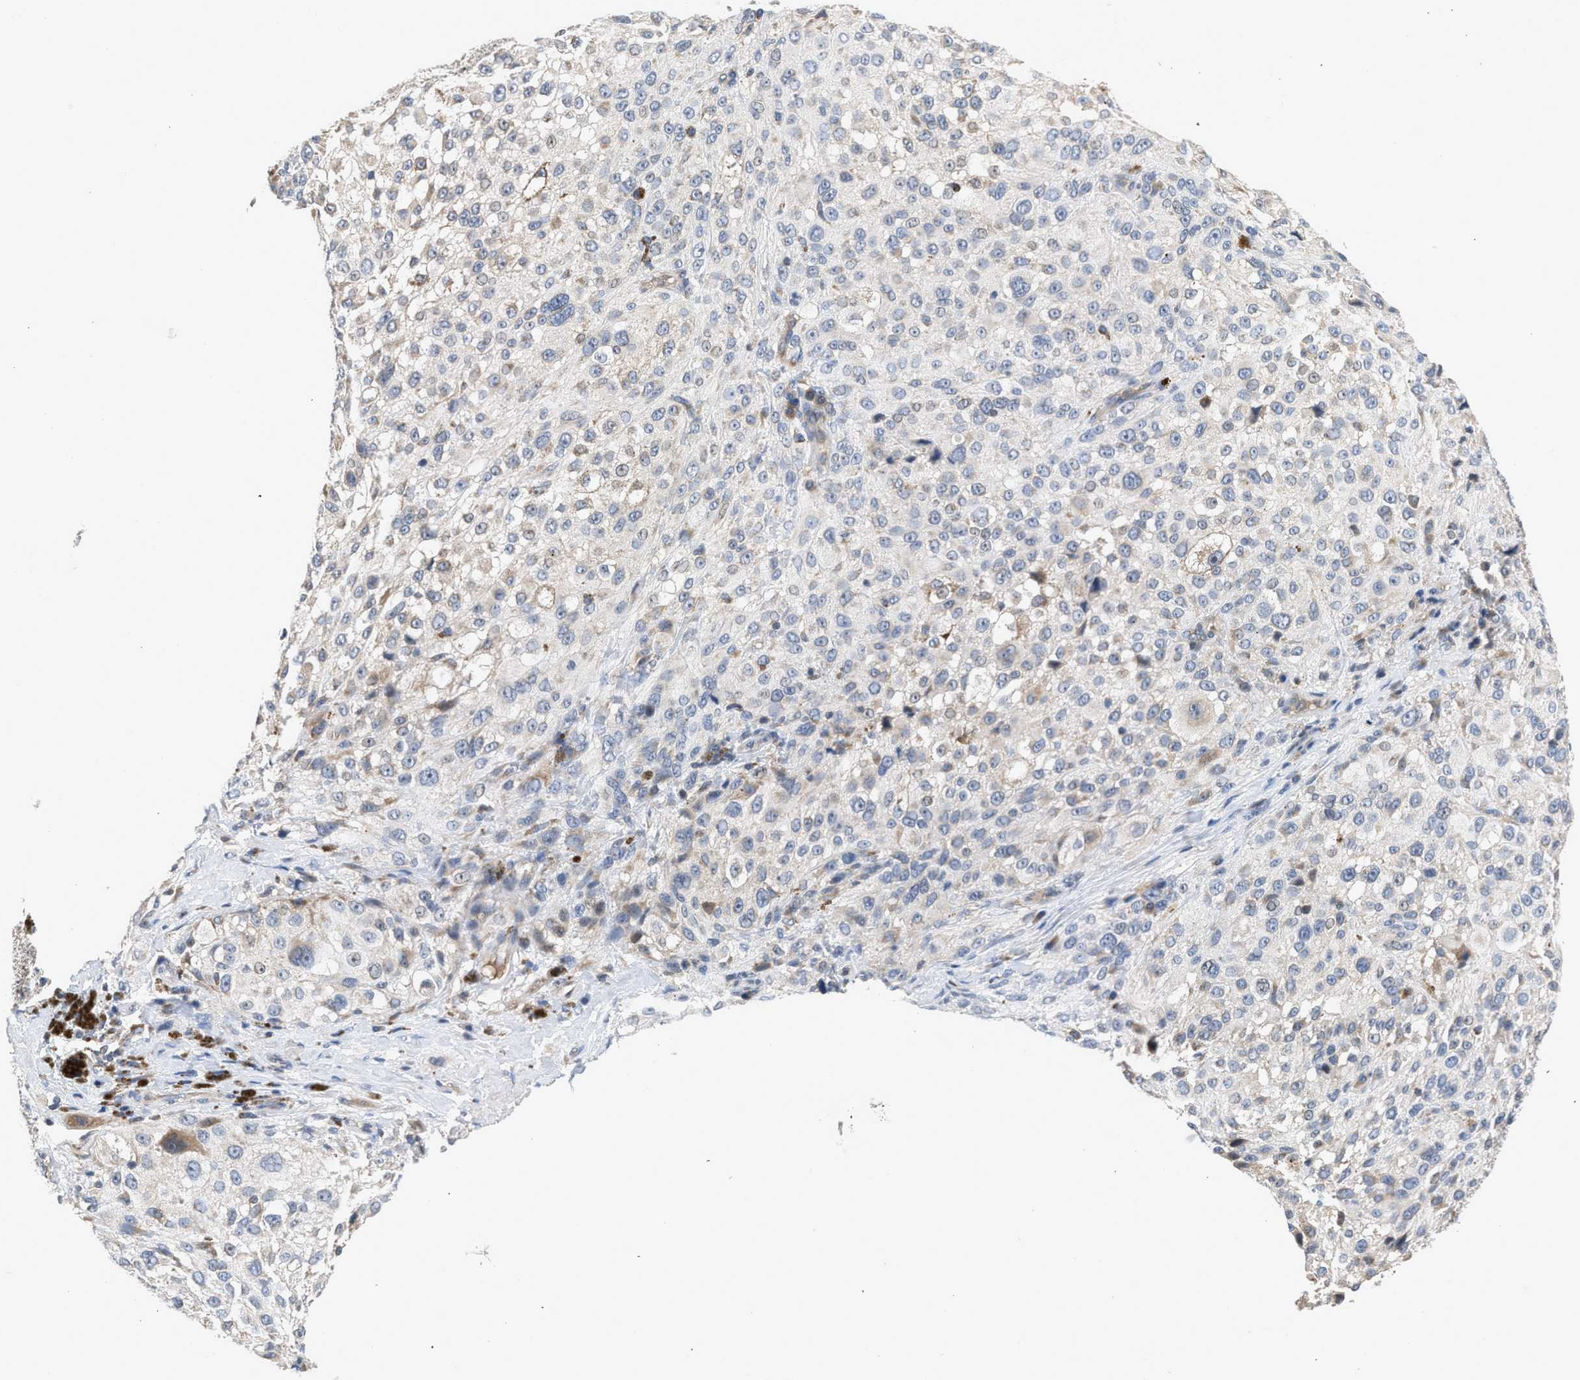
{"staining": {"intensity": "weak", "quantity": "<25%", "location": "cytoplasmic/membranous"}, "tissue": "melanoma", "cell_type": "Tumor cells", "image_type": "cancer", "snomed": [{"axis": "morphology", "description": "Necrosis, NOS"}, {"axis": "morphology", "description": "Malignant melanoma, NOS"}, {"axis": "topography", "description": "Skin"}], "caption": "DAB immunohistochemical staining of human malignant melanoma reveals no significant staining in tumor cells.", "gene": "PIM1", "patient": {"sex": "female", "age": 87}}